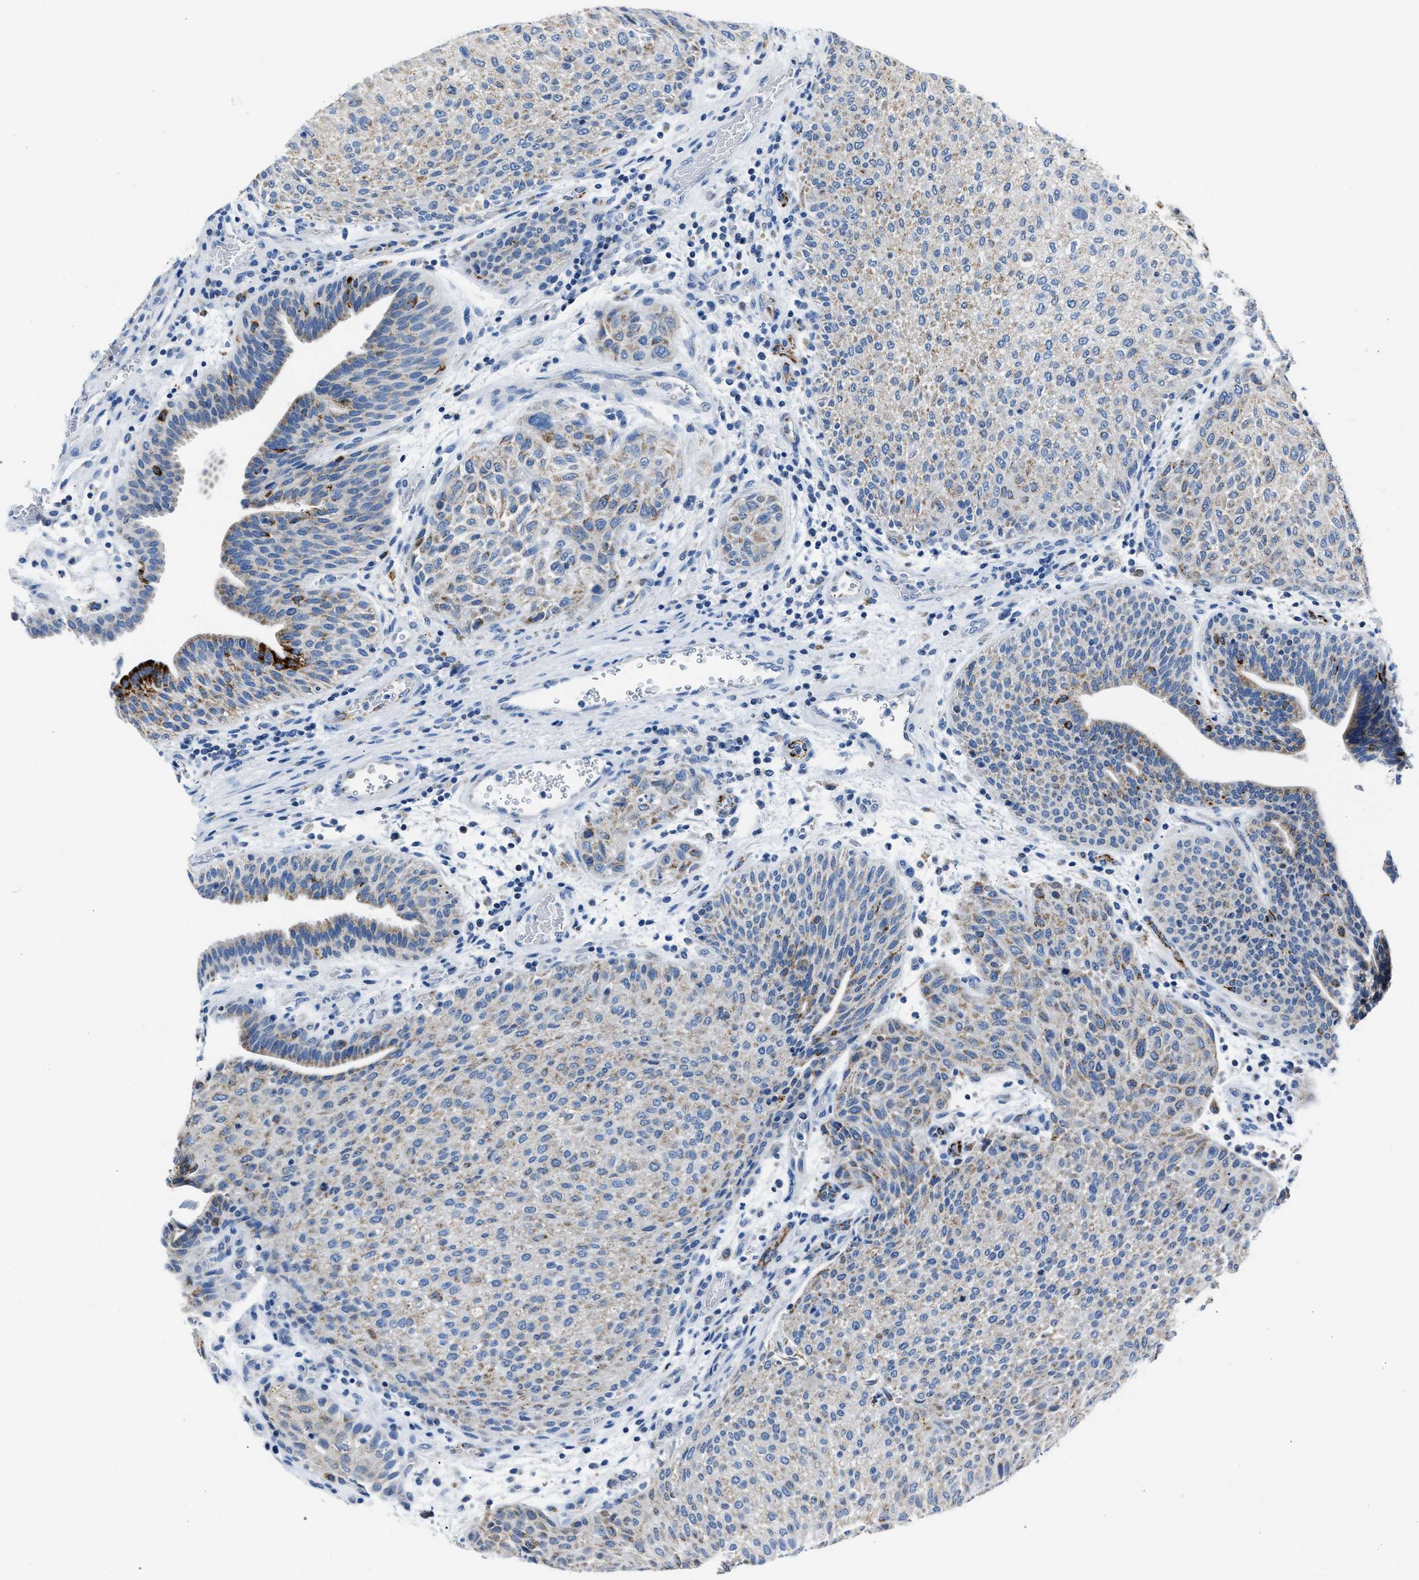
{"staining": {"intensity": "weak", "quantity": "25%-75%", "location": "cytoplasmic/membranous"}, "tissue": "urothelial cancer", "cell_type": "Tumor cells", "image_type": "cancer", "snomed": [{"axis": "morphology", "description": "Urothelial carcinoma, Low grade"}, {"axis": "morphology", "description": "Urothelial carcinoma, High grade"}, {"axis": "topography", "description": "Urinary bladder"}], "caption": "This histopathology image exhibits IHC staining of human urothelial carcinoma (high-grade), with low weak cytoplasmic/membranous expression in approximately 25%-75% of tumor cells.", "gene": "AMACR", "patient": {"sex": "male", "age": 35}}